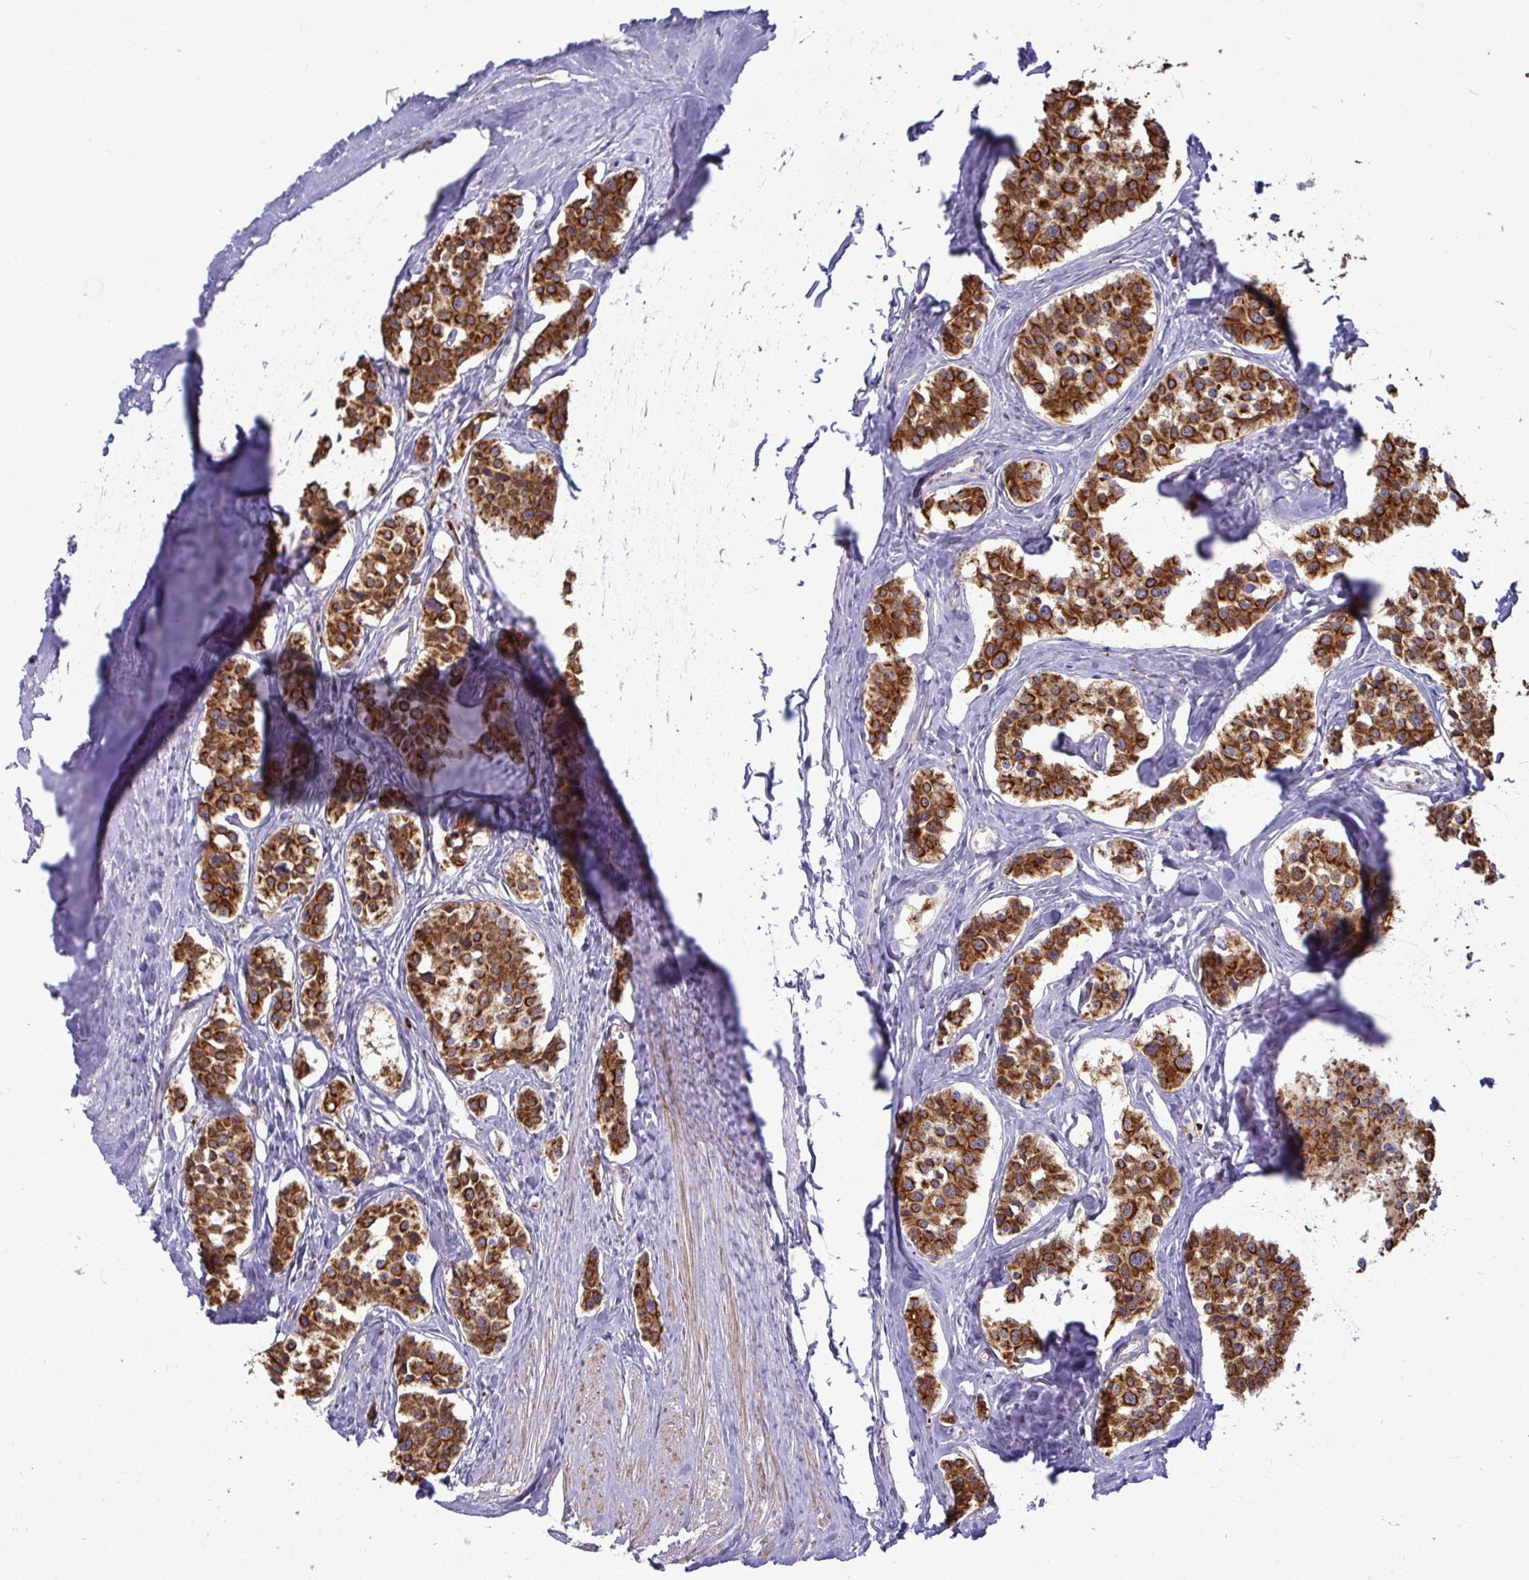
{"staining": {"intensity": "strong", "quantity": ">75%", "location": "cytoplasmic/membranous"}, "tissue": "carcinoid", "cell_type": "Tumor cells", "image_type": "cancer", "snomed": [{"axis": "morphology", "description": "Carcinoid, malignant, NOS"}, {"axis": "topography", "description": "Small intestine"}], "caption": "Strong cytoplasmic/membranous protein expression is present in about >75% of tumor cells in malignant carcinoid.", "gene": "TRIM44", "patient": {"sex": "male", "age": 60}}